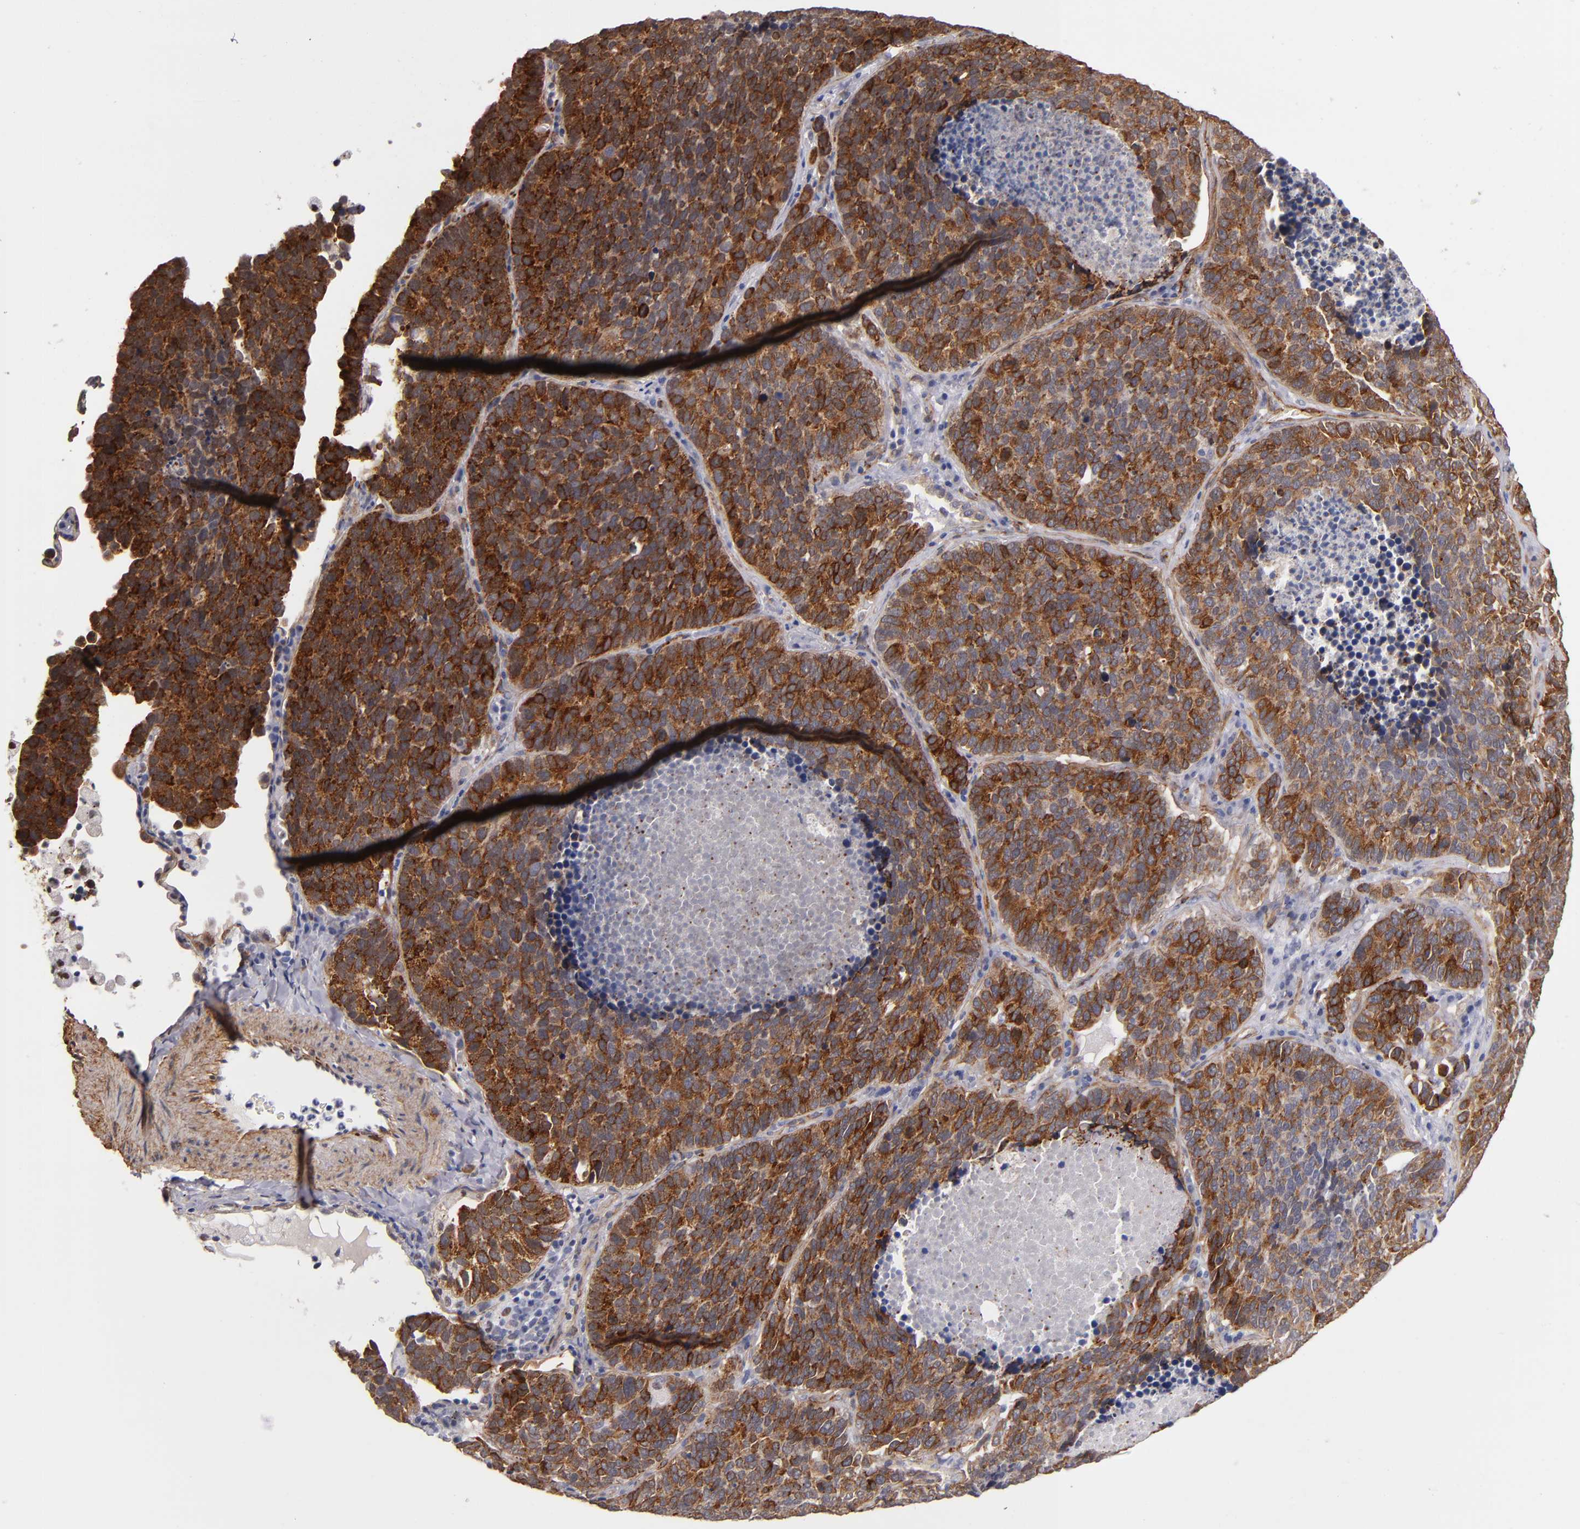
{"staining": {"intensity": "strong", "quantity": ">75%", "location": "cytoplasmic/membranous"}, "tissue": "lung cancer", "cell_type": "Tumor cells", "image_type": "cancer", "snomed": [{"axis": "morphology", "description": "Neoplasm, malignant, NOS"}, {"axis": "topography", "description": "Lung"}], "caption": "A high amount of strong cytoplasmic/membranous staining is present in approximately >75% of tumor cells in lung cancer tissue.", "gene": "LAMC1", "patient": {"sex": "female", "age": 75}}